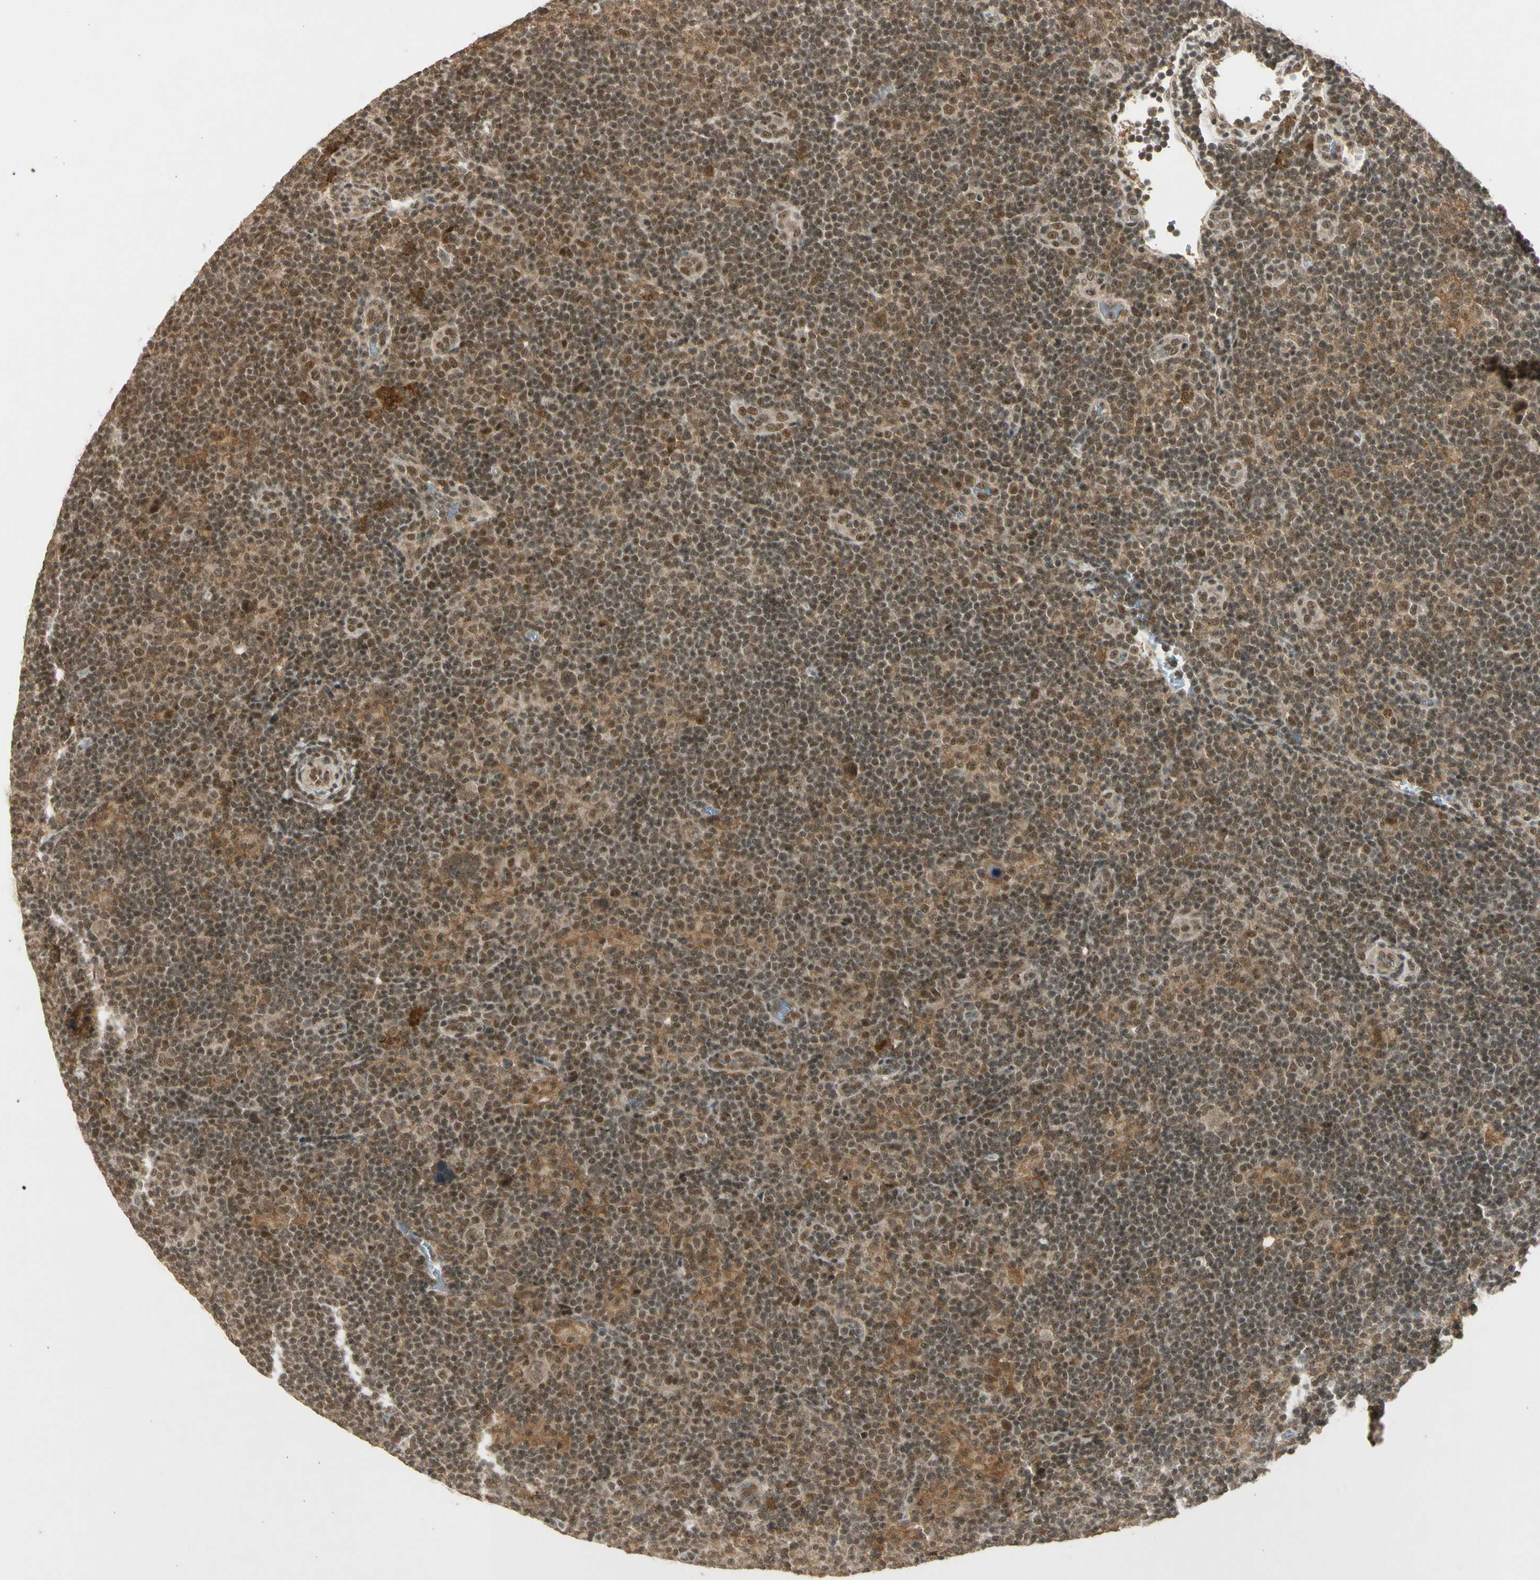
{"staining": {"intensity": "moderate", "quantity": ">75%", "location": "cytoplasmic/membranous,nuclear"}, "tissue": "lymphoma", "cell_type": "Tumor cells", "image_type": "cancer", "snomed": [{"axis": "morphology", "description": "Hodgkin's disease, NOS"}, {"axis": "topography", "description": "Lymph node"}], "caption": "Immunohistochemical staining of lymphoma shows medium levels of moderate cytoplasmic/membranous and nuclear protein positivity in about >75% of tumor cells.", "gene": "ZNF135", "patient": {"sex": "female", "age": 57}}